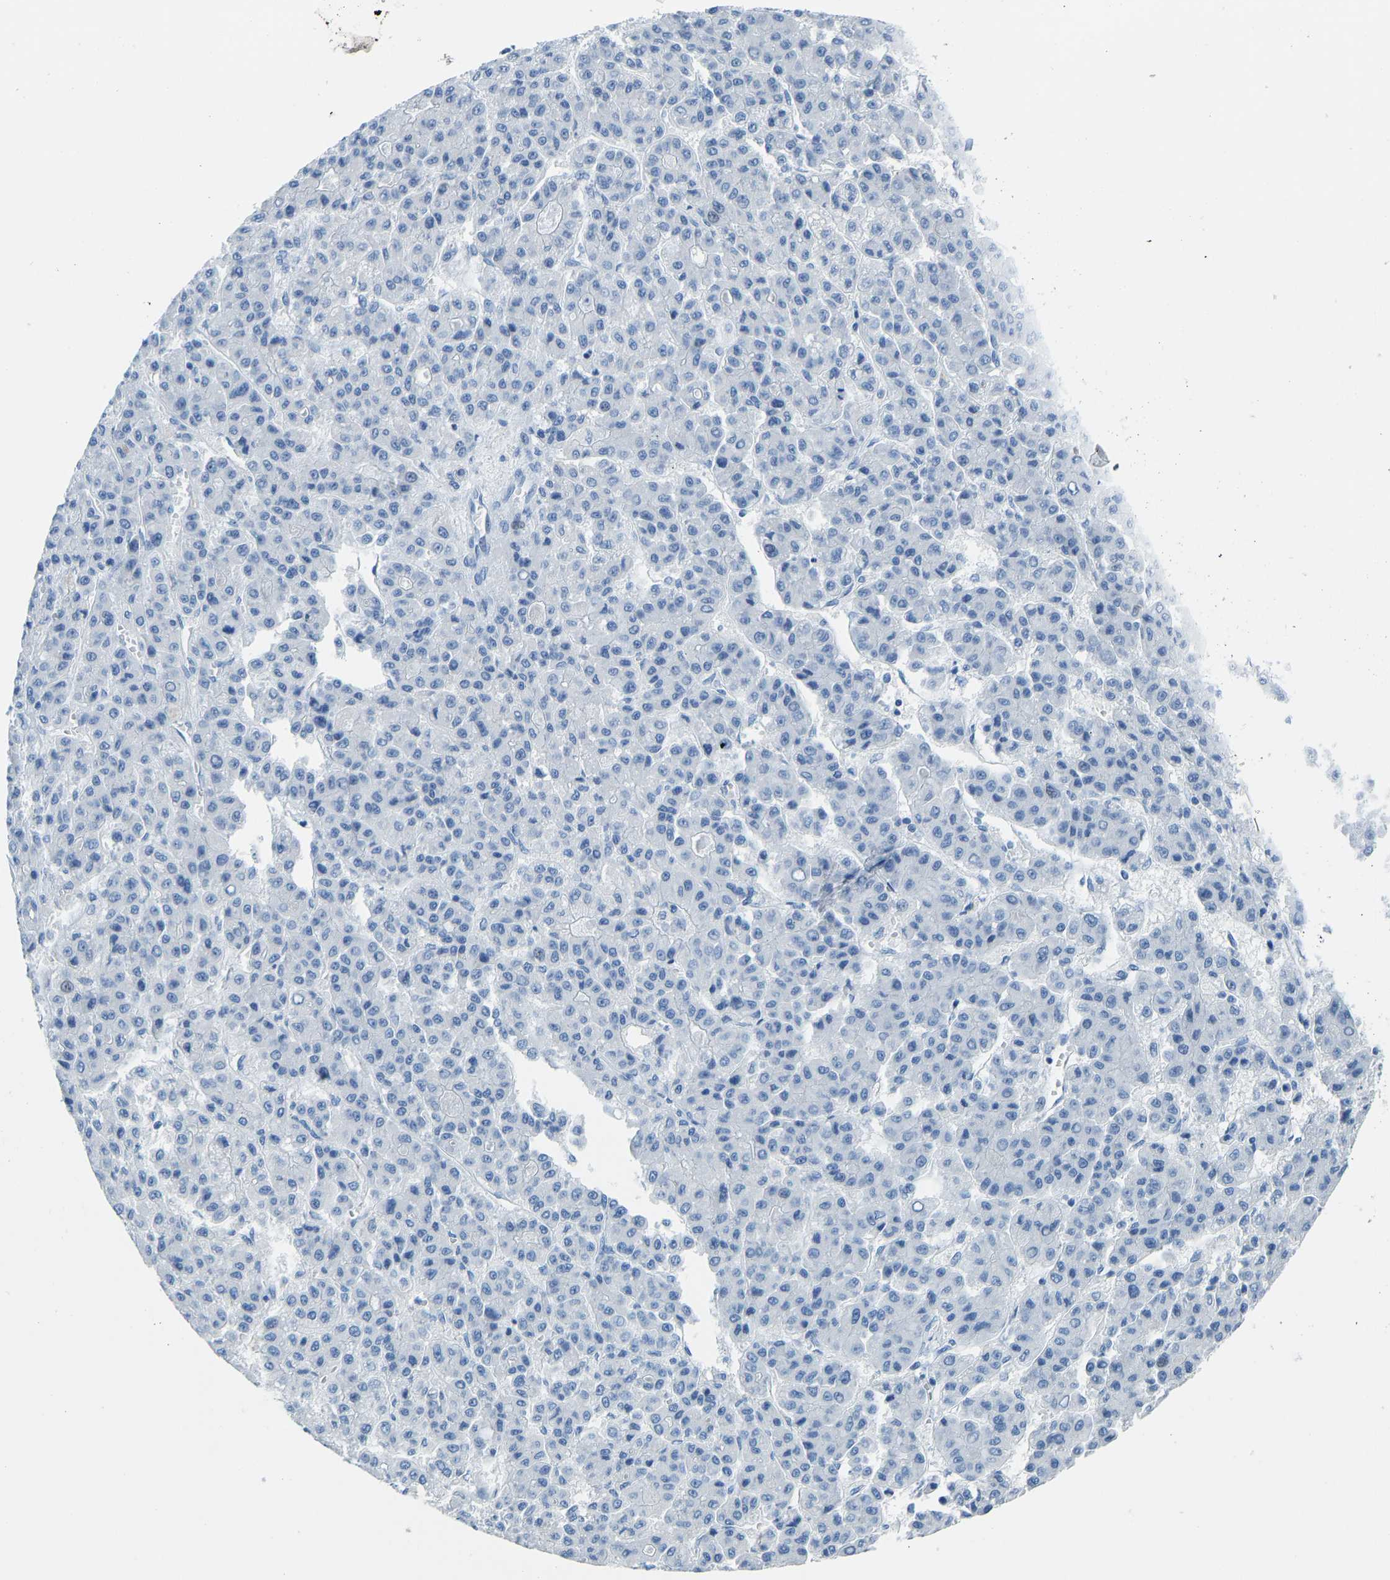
{"staining": {"intensity": "negative", "quantity": "none", "location": "none"}, "tissue": "liver cancer", "cell_type": "Tumor cells", "image_type": "cancer", "snomed": [{"axis": "morphology", "description": "Carcinoma, Hepatocellular, NOS"}, {"axis": "topography", "description": "Liver"}], "caption": "Tumor cells are negative for brown protein staining in liver hepatocellular carcinoma.", "gene": "SERPINB3", "patient": {"sex": "male", "age": 70}}